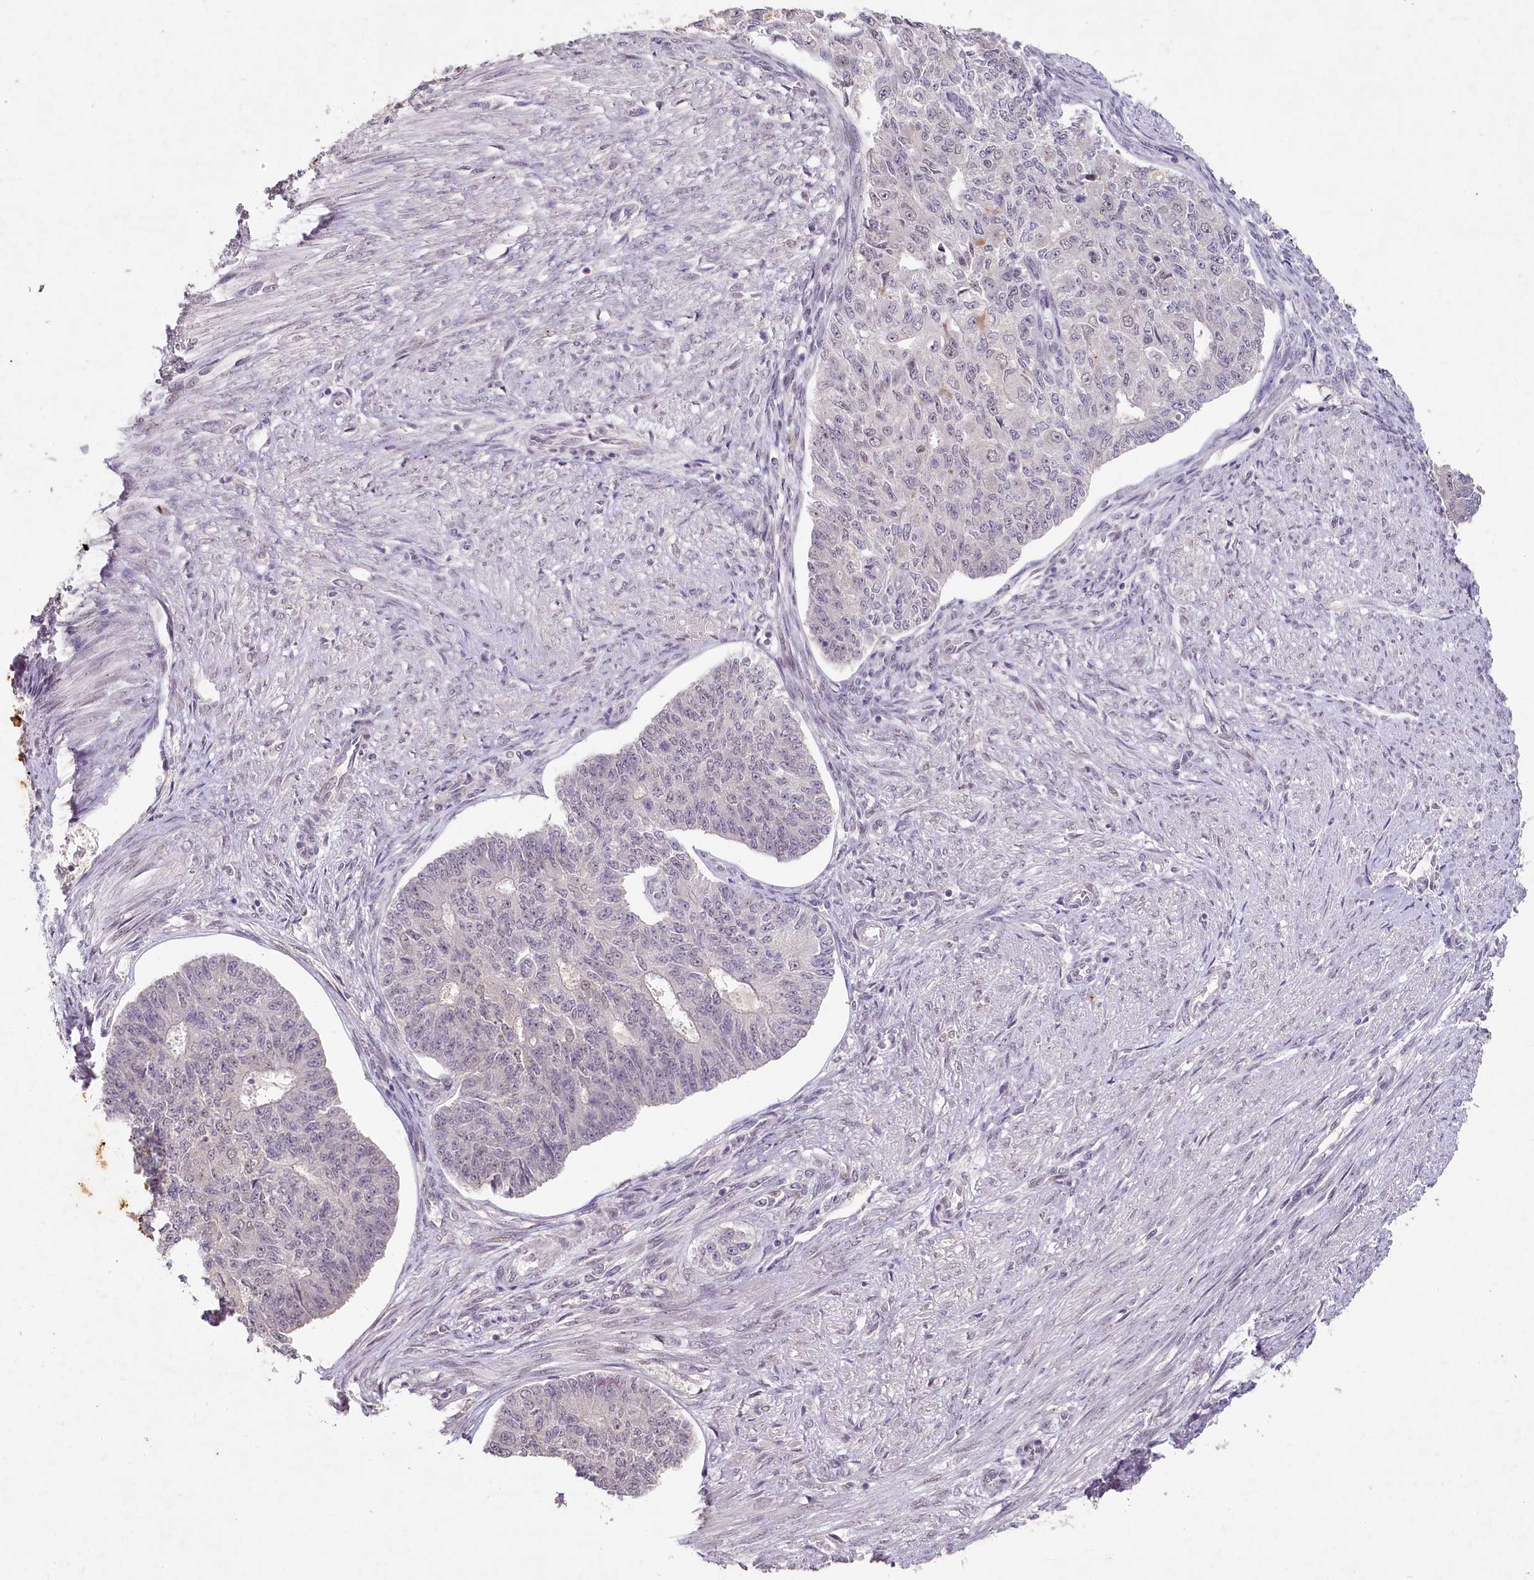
{"staining": {"intensity": "negative", "quantity": "none", "location": "none"}, "tissue": "endometrial cancer", "cell_type": "Tumor cells", "image_type": "cancer", "snomed": [{"axis": "morphology", "description": "Adenocarcinoma, NOS"}, {"axis": "topography", "description": "Endometrium"}], "caption": "Immunohistochemical staining of endometrial cancer (adenocarcinoma) demonstrates no significant positivity in tumor cells.", "gene": "MUCL1", "patient": {"sex": "female", "age": 32}}